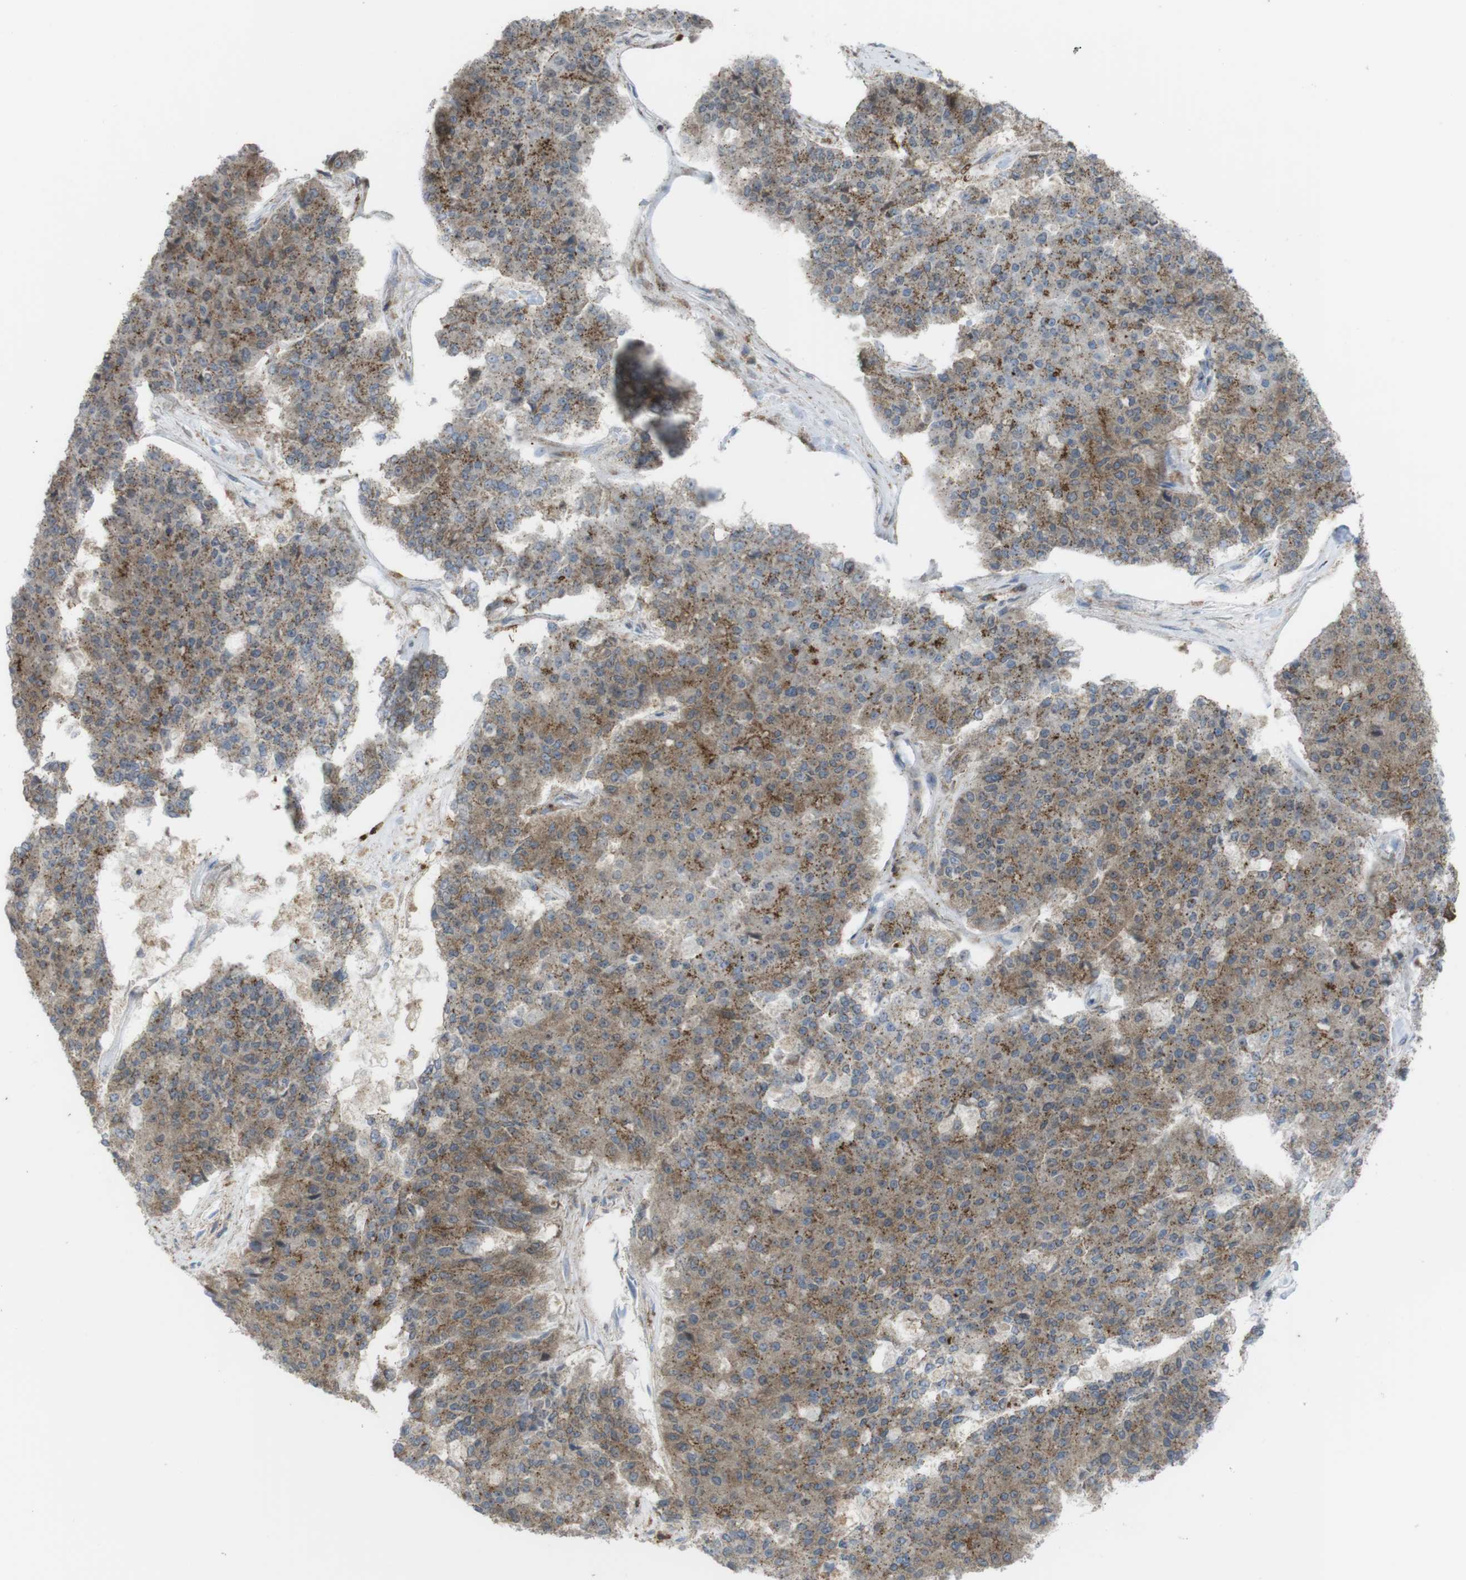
{"staining": {"intensity": "moderate", "quantity": ">75%", "location": "cytoplasmic/membranous"}, "tissue": "pancreatic cancer", "cell_type": "Tumor cells", "image_type": "cancer", "snomed": [{"axis": "morphology", "description": "Adenocarcinoma, NOS"}, {"axis": "topography", "description": "Pancreas"}], "caption": "IHC (DAB (3,3'-diaminobenzidine)) staining of pancreatic cancer (adenocarcinoma) reveals moderate cytoplasmic/membranous protein positivity in about >75% of tumor cells.", "gene": "PRKCD", "patient": {"sex": "male", "age": 50}}